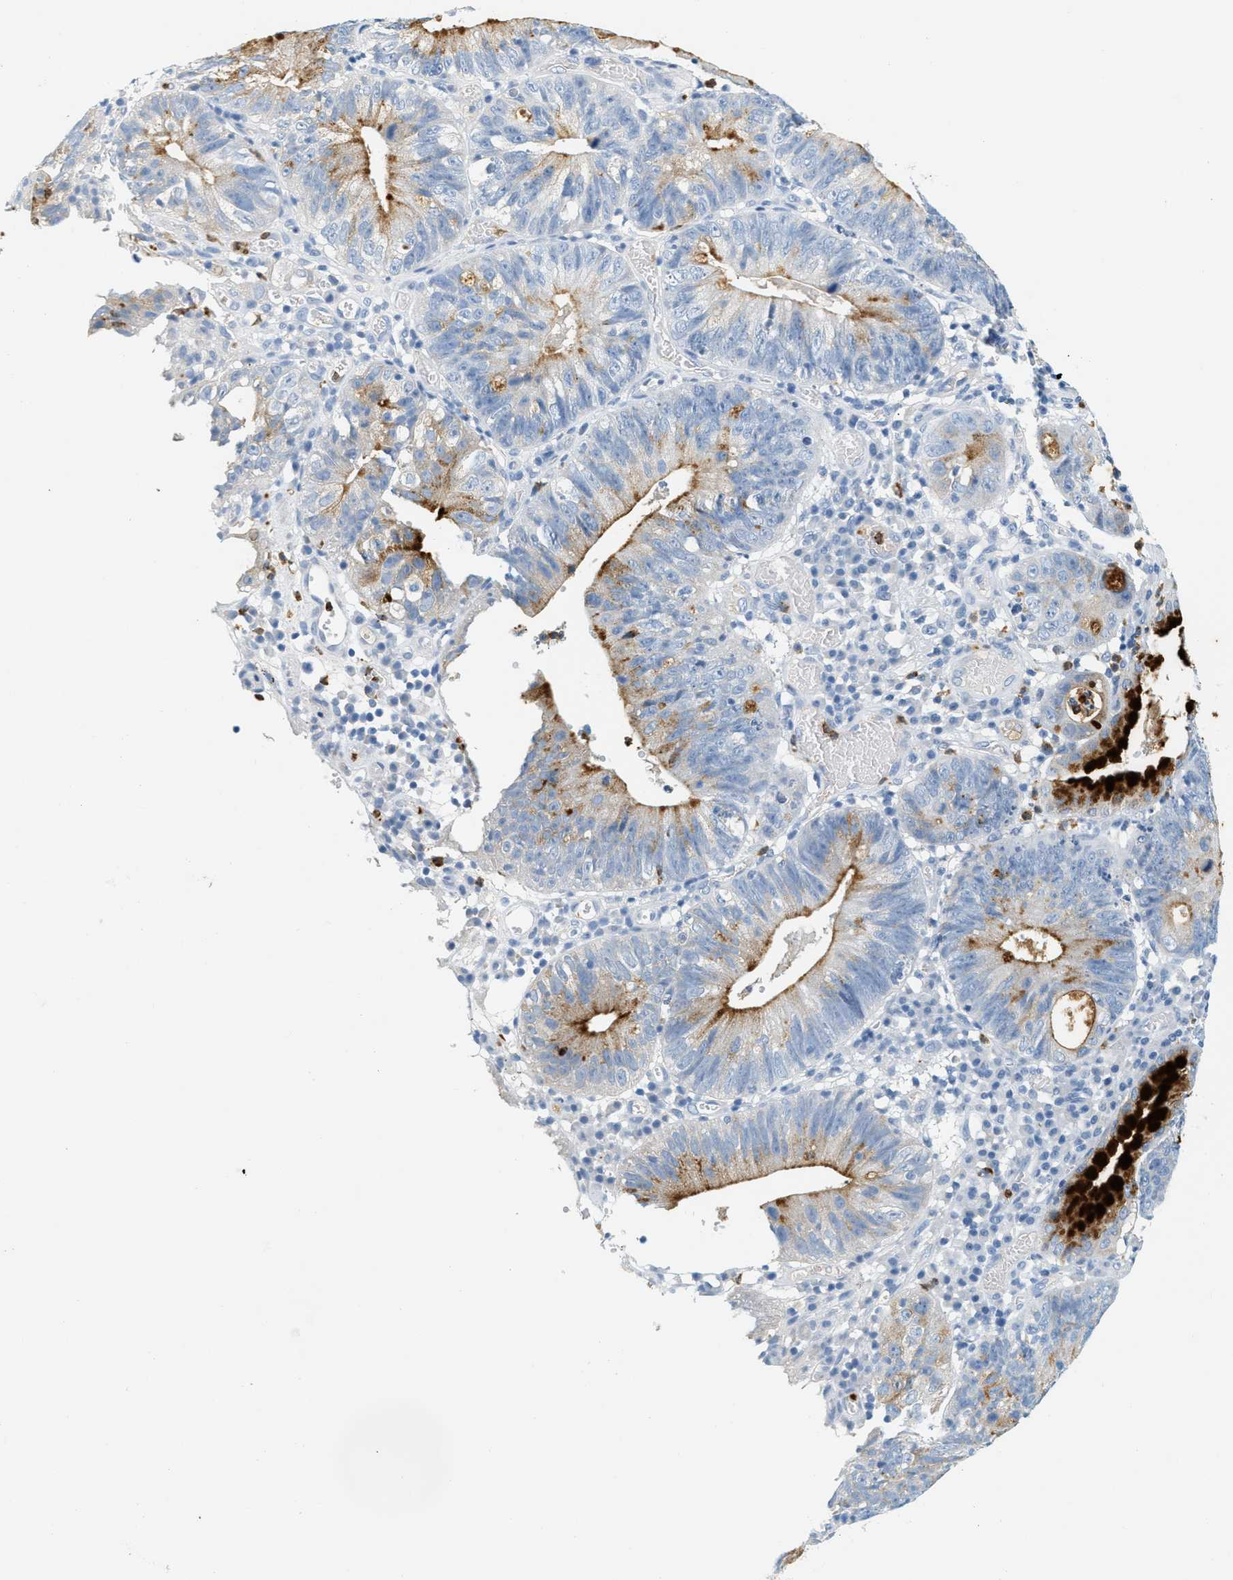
{"staining": {"intensity": "strong", "quantity": "<25%", "location": "cytoplasmic/membranous"}, "tissue": "stomach cancer", "cell_type": "Tumor cells", "image_type": "cancer", "snomed": [{"axis": "morphology", "description": "Adenocarcinoma, NOS"}, {"axis": "topography", "description": "Stomach"}], "caption": "Human stomach adenocarcinoma stained for a protein (brown) shows strong cytoplasmic/membranous positive staining in approximately <25% of tumor cells.", "gene": "LCN2", "patient": {"sex": "male", "age": 59}}